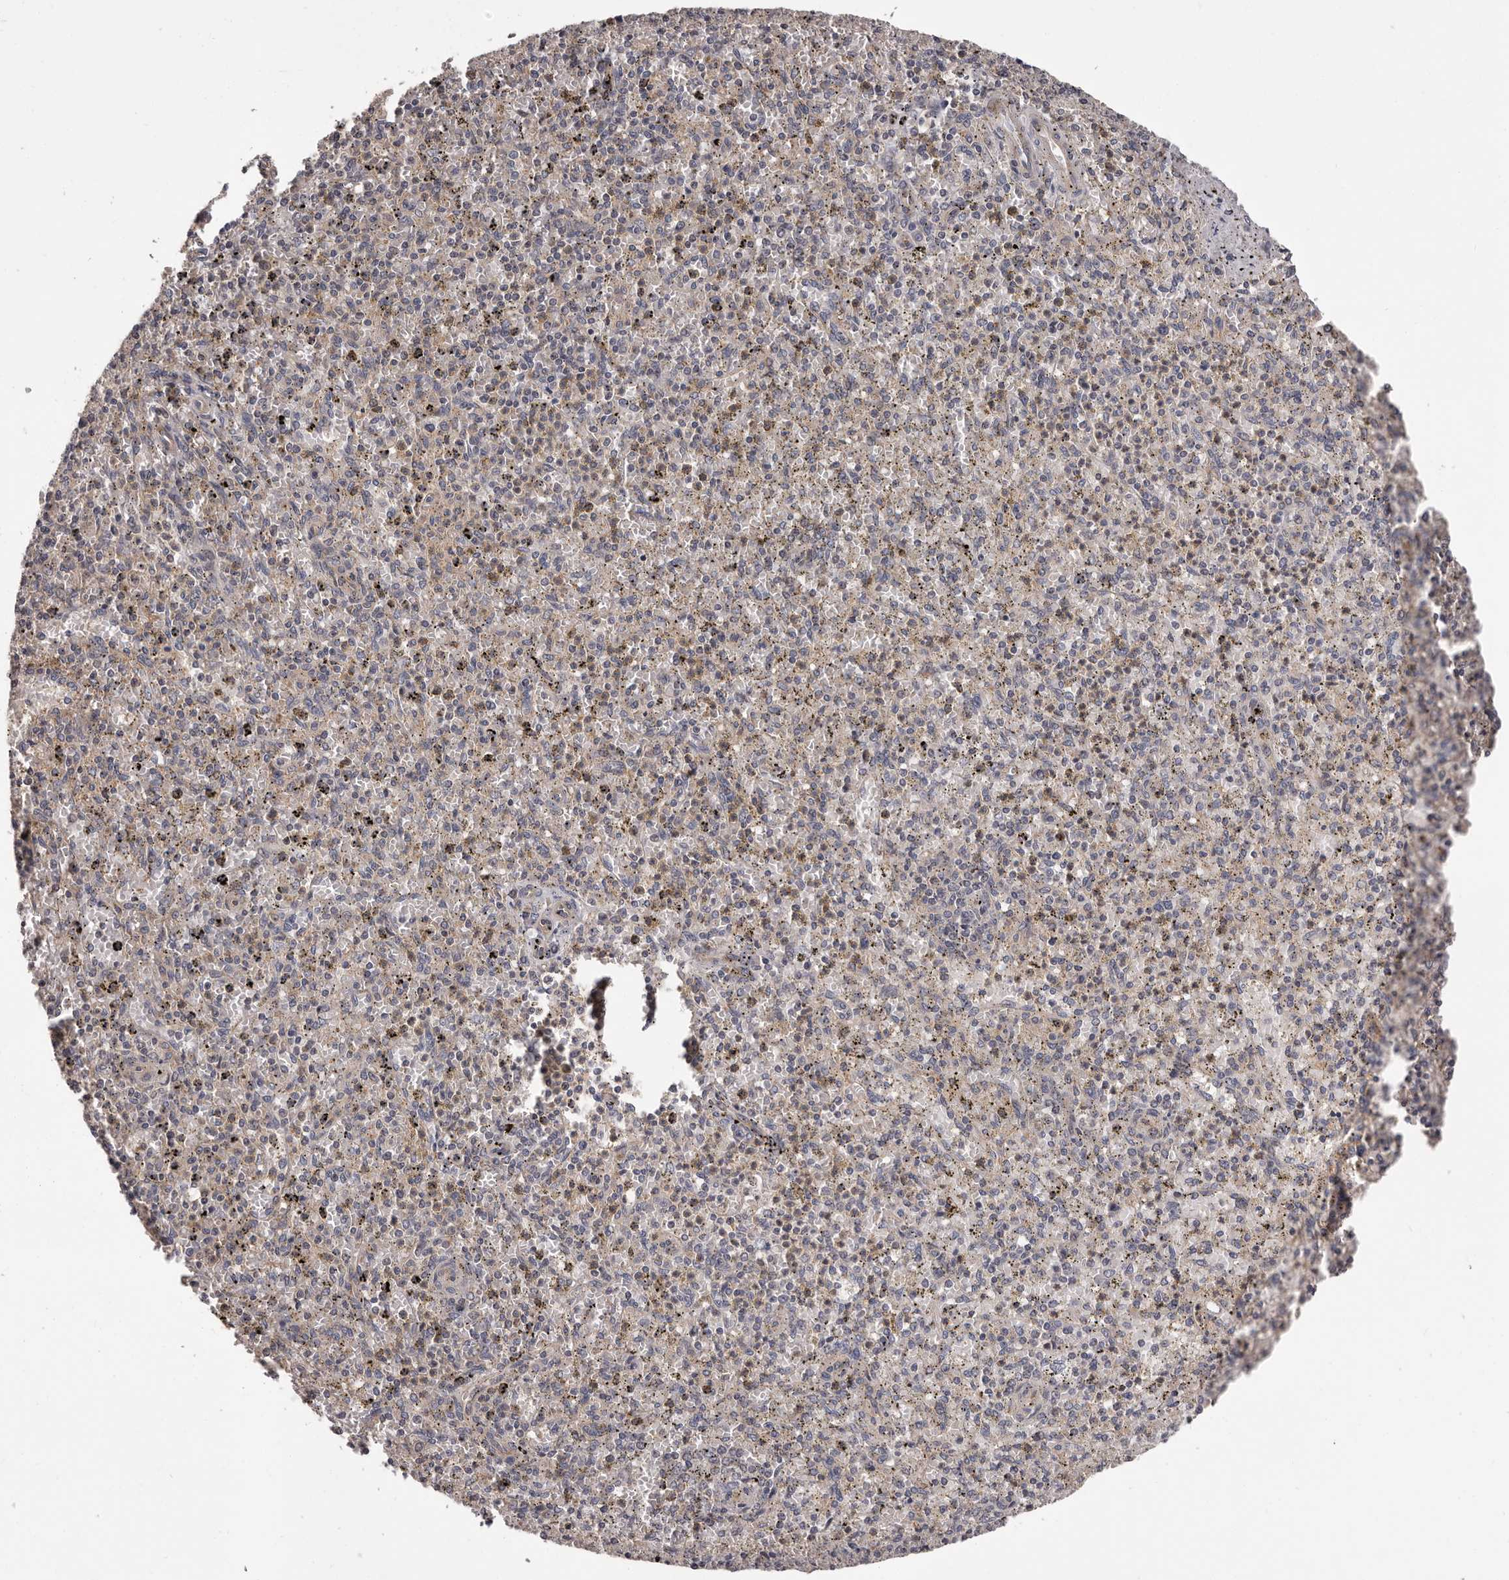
{"staining": {"intensity": "negative", "quantity": "none", "location": "none"}, "tissue": "spleen", "cell_type": "Cells in red pulp", "image_type": "normal", "snomed": [{"axis": "morphology", "description": "Normal tissue, NOS"}, {"axis": "topography", "description": "Spleen"}], "caption": "Spleen stained for a protein using immunohistochemistry displays no expression cells in red pulp.", "gene": "VPS37A", "patient": {"sex": "male", "age": 72}}